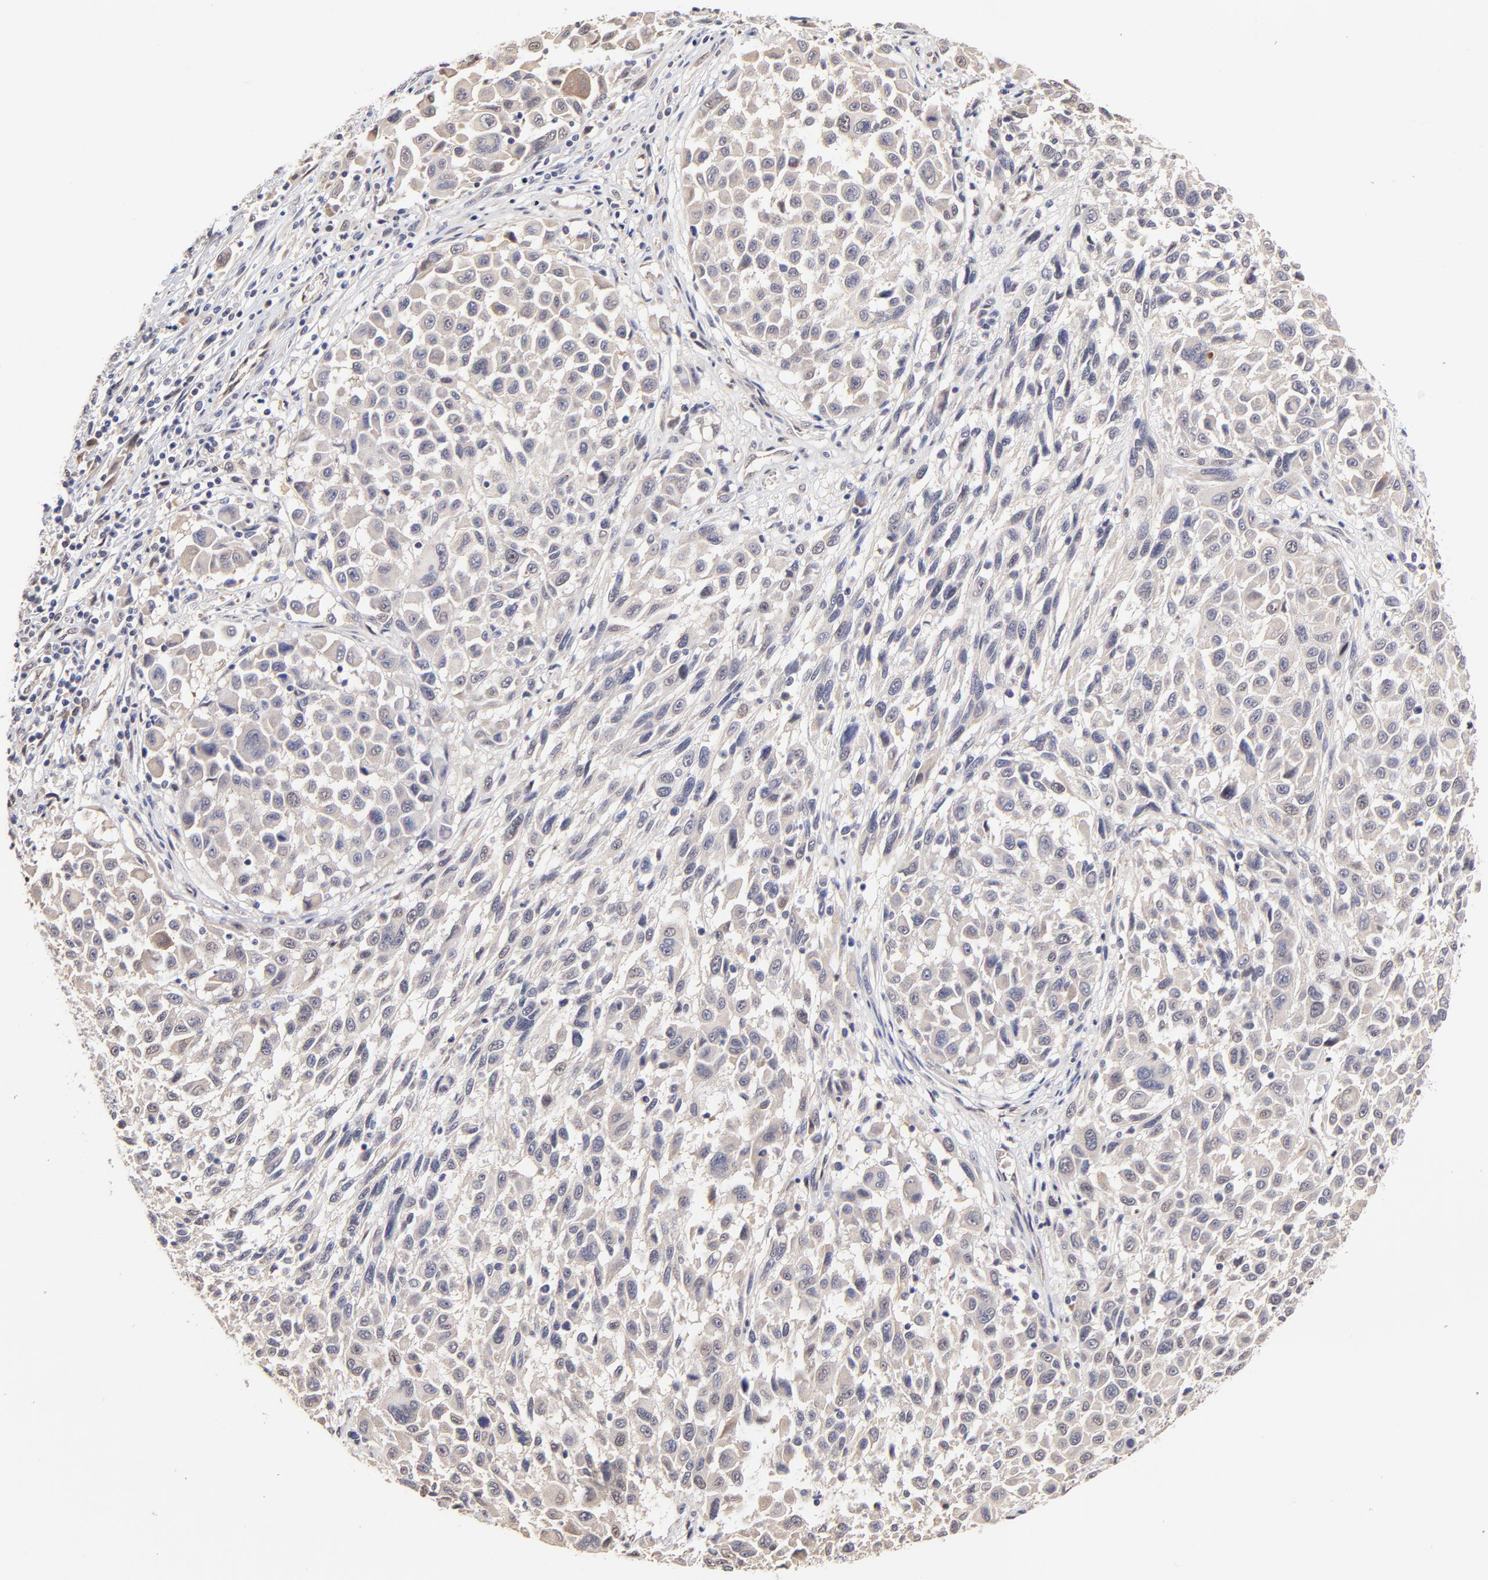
{"staining": {"intensity": "weak", "quantity": "<25%", "location": "cytoplasmic/membranous"}, "tissue": "melanoma", "cell_type": "Tumor cells", "image_type": "cancer", "snomed": [{"axis": "morphology", "description": "Malignant melanoma, Metastatic site"}, {"axis": "topography", "description": "Lymph node"}], "caption": "This is an IHC histopathology image of human malignant melanoma (metastatic site). There is no staining in tumor cells.", "gene": "ZNF10", "patient": {"sex": "male", "age": 61}}